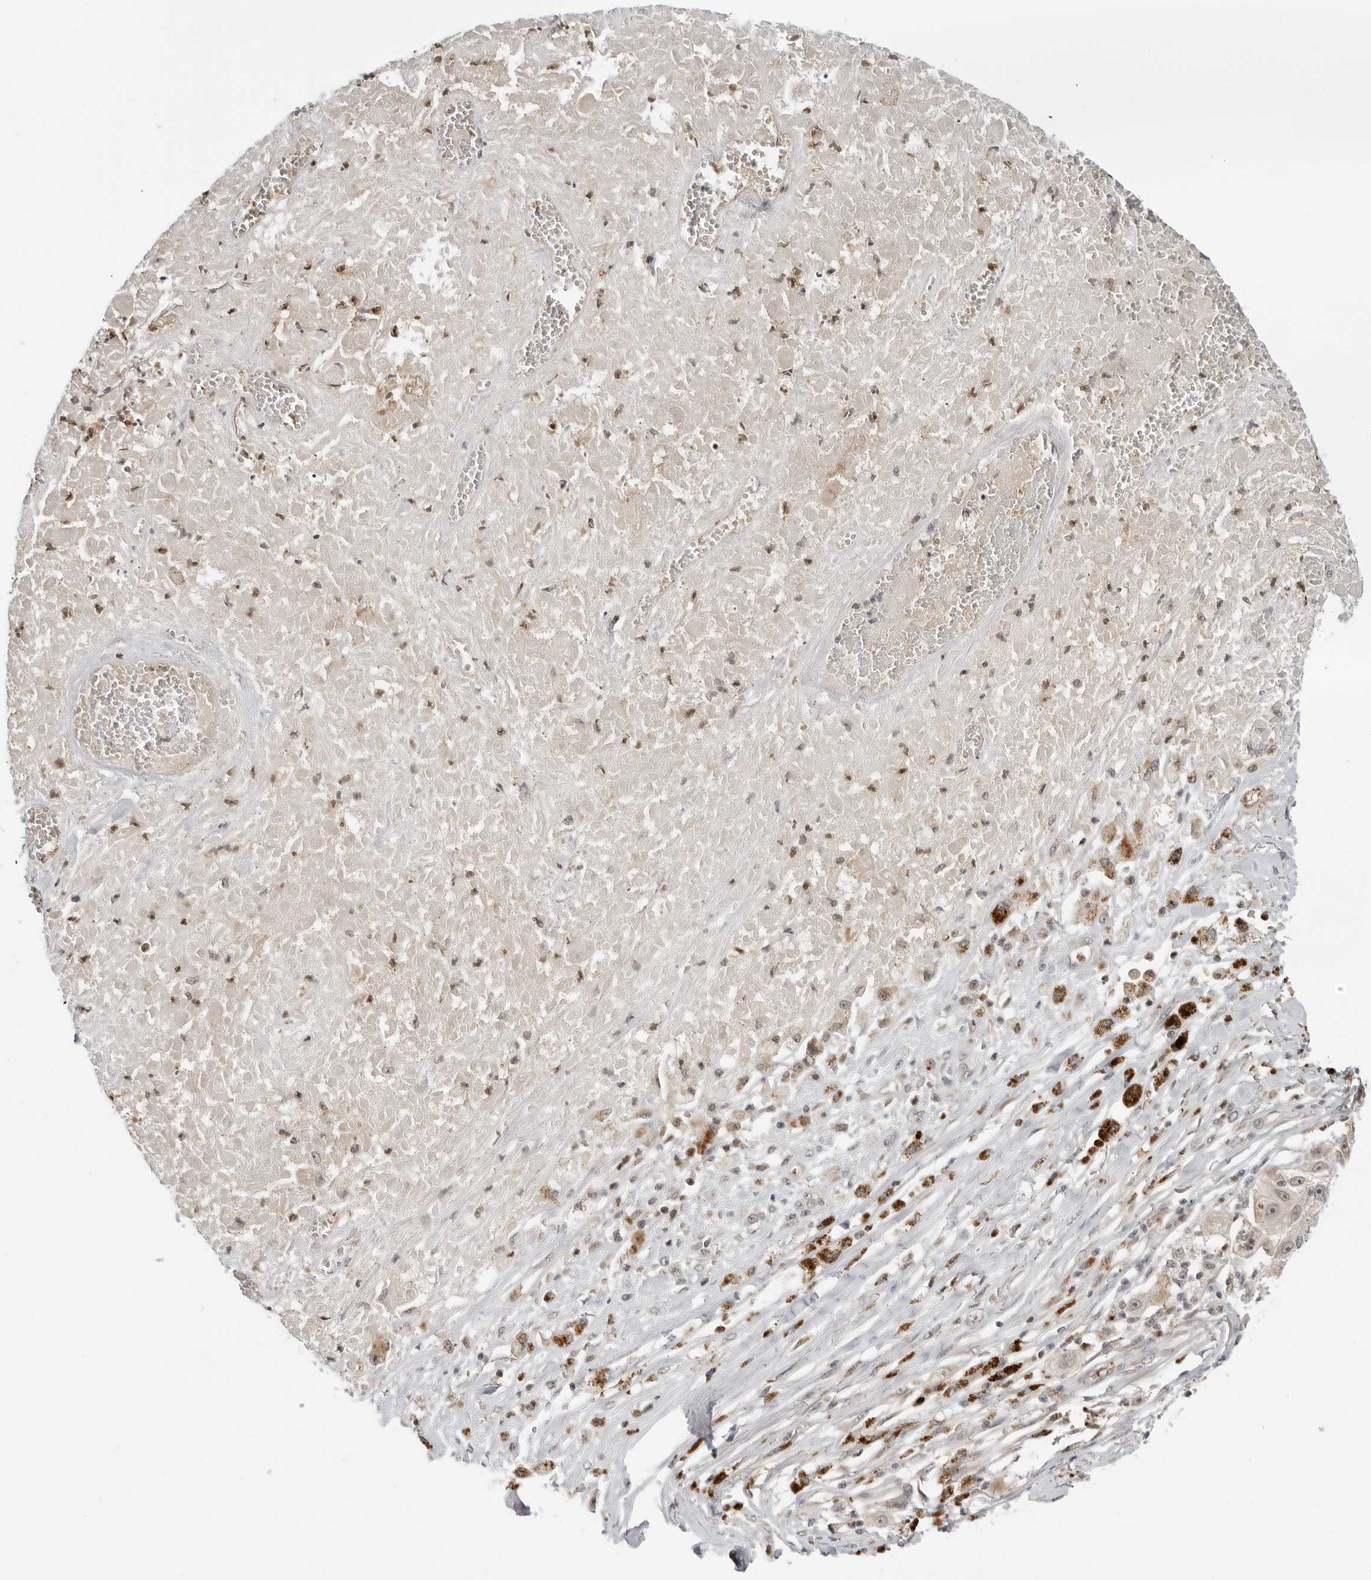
{"staining": {"intensity": "weak", "quantity": ">75%", "location": "nuclear"}, "tissue": "melanoma", "cell_type": "Tumor cells", "image_type": "cancer", "snomed": [{"axis": "morphology", "description": "Necrosis, NOS"}, {"axis": "morphology", "description": "Malignant melanoma, NOS"}, {"axis": "topography", "description": "Skin"}], "caption": "A high-resolution micrograph shows immunohistochemistry staining of malignant melanoma, which exhibits weak nuclear staining in approximately >75% of tumor cells.", "gene": "SUGCT", "patient": {"sex": "female", "age": 87}}